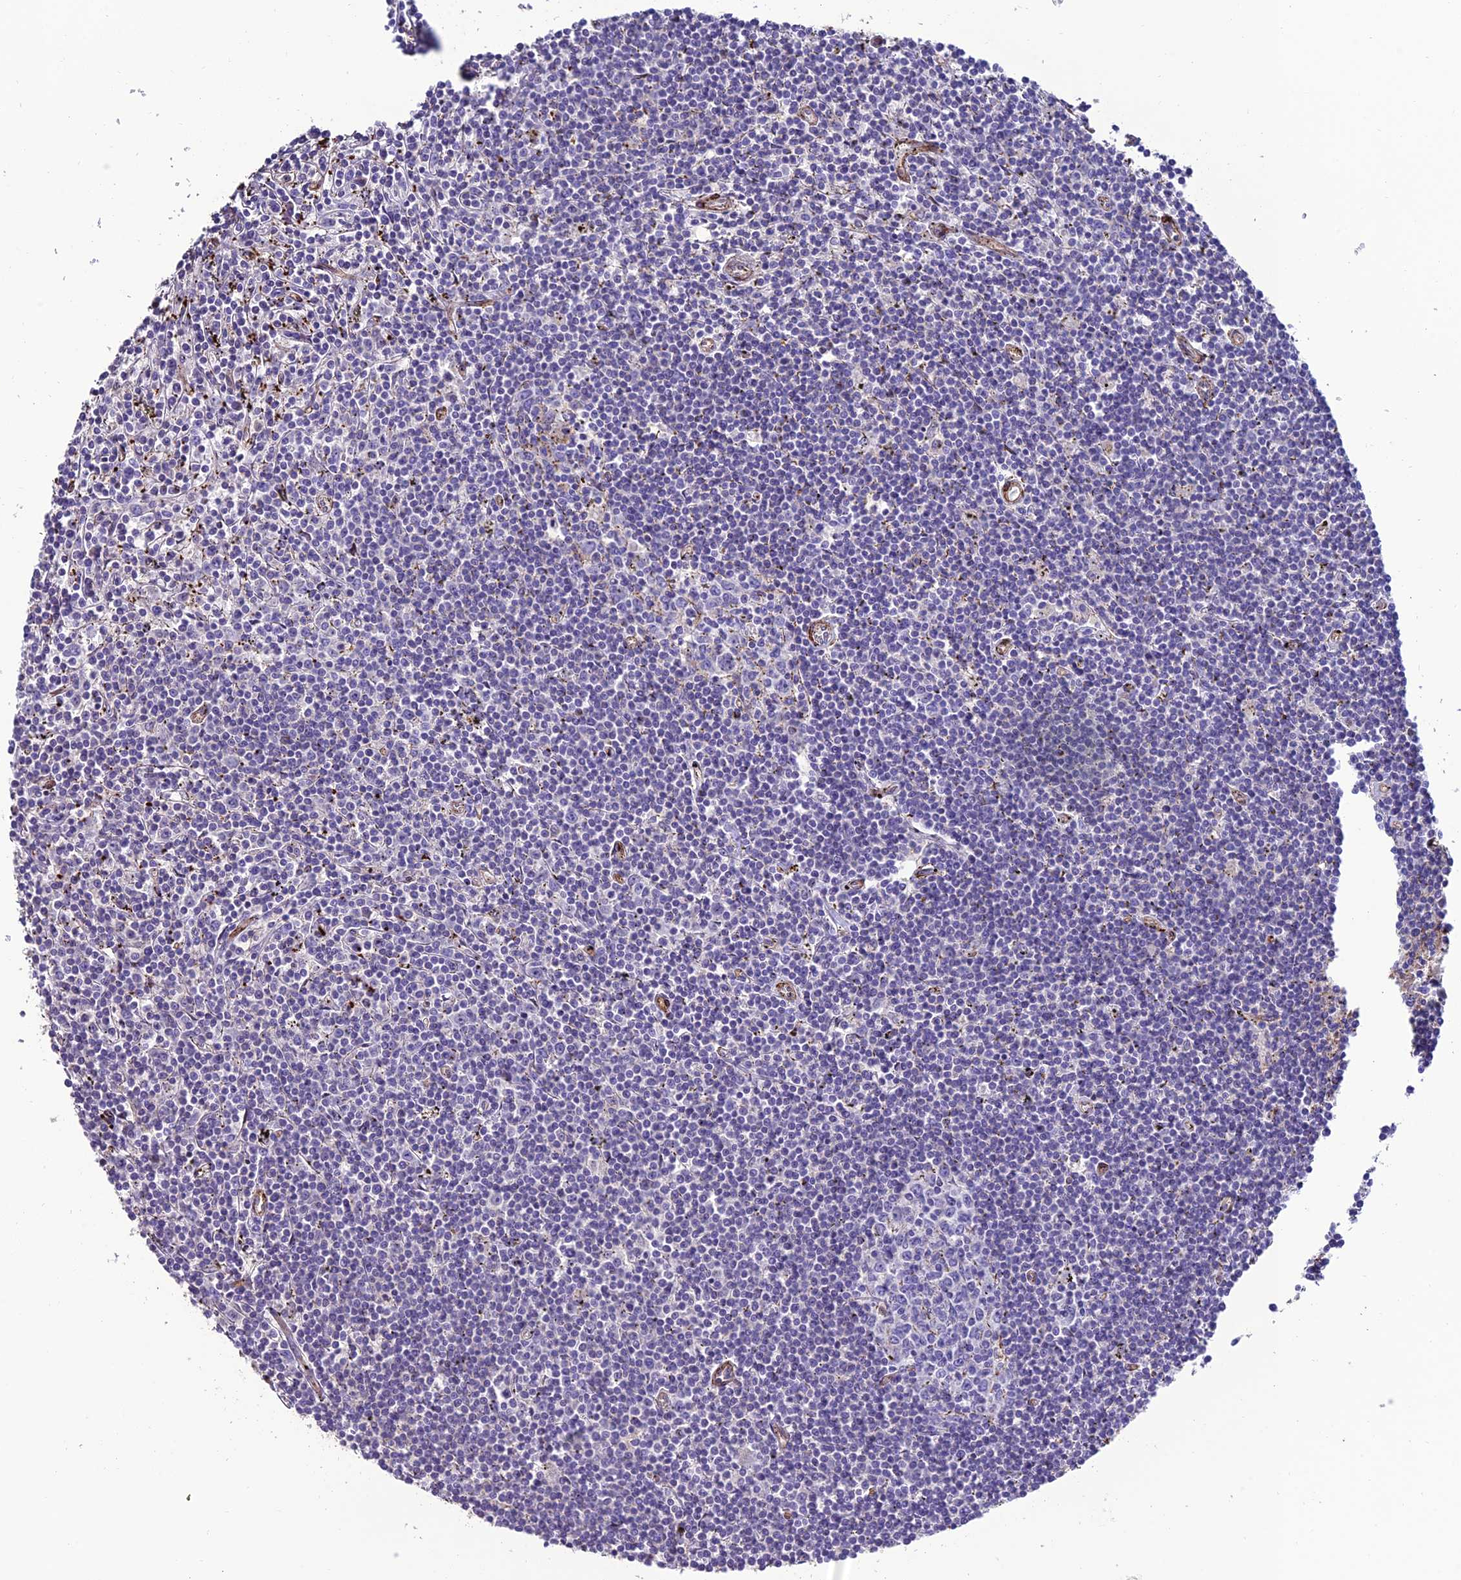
{"staining": {"intensity": "negative", "quantity": "none", "location": "none"}, "tissue": "lymphoma", "cell_type": "Tumor cells", "image_type": "cancer", "snomed": [{"axis": "morphology", "description": "Malignant lymphoma, non-Hodgkin's type, Low grade"}, {"axis": "topography", "description": "Spleen"}], "caption": "A micrograph of human lymphoma is negative for staining in tumor cells.", "gene": "REX1BD", "patient": {"sex": "male", "age": 76}}